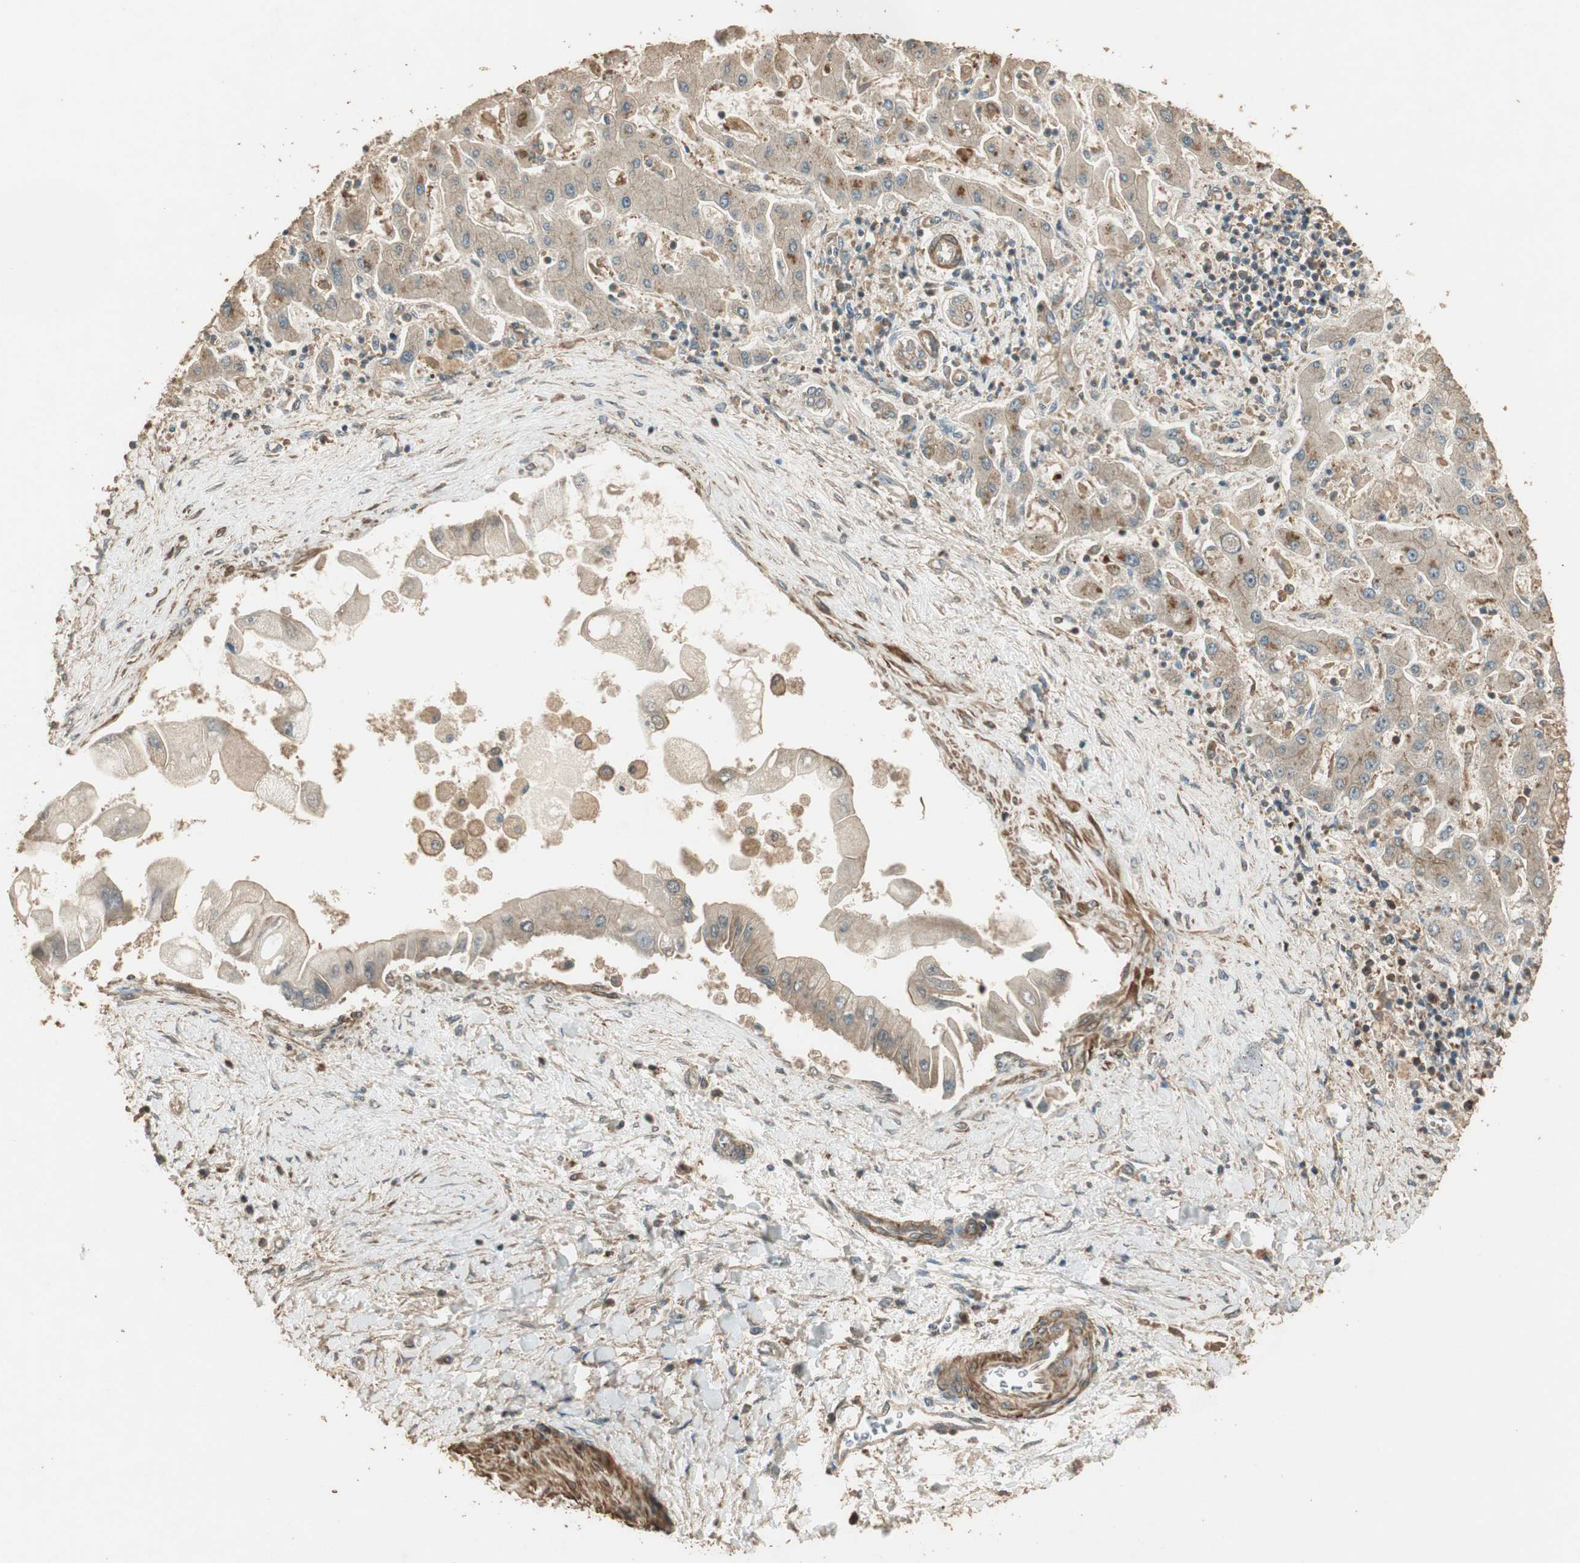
{"staining": {"intensity": "moderate", "quantity": "25%-75%", "location": "cytoplasmic/membranous"}, "tissue": "liver cancer", "cell_type": "Tumor cells", "image_type": "cancer", "snomed": [{"axis": "morphology", "description": "Cholangiocarcinoma"}, {"axis": "topography", "description": "Liver"}], "caption": "Protein expression analysis of human liver cancer (cholangiocarcinoma) reveals moderate cytoplasmic/membranous staining in about 25%-75% of tumor cells.", "gene": "USP2", "patient": {"sex": "male", "age": 50}}